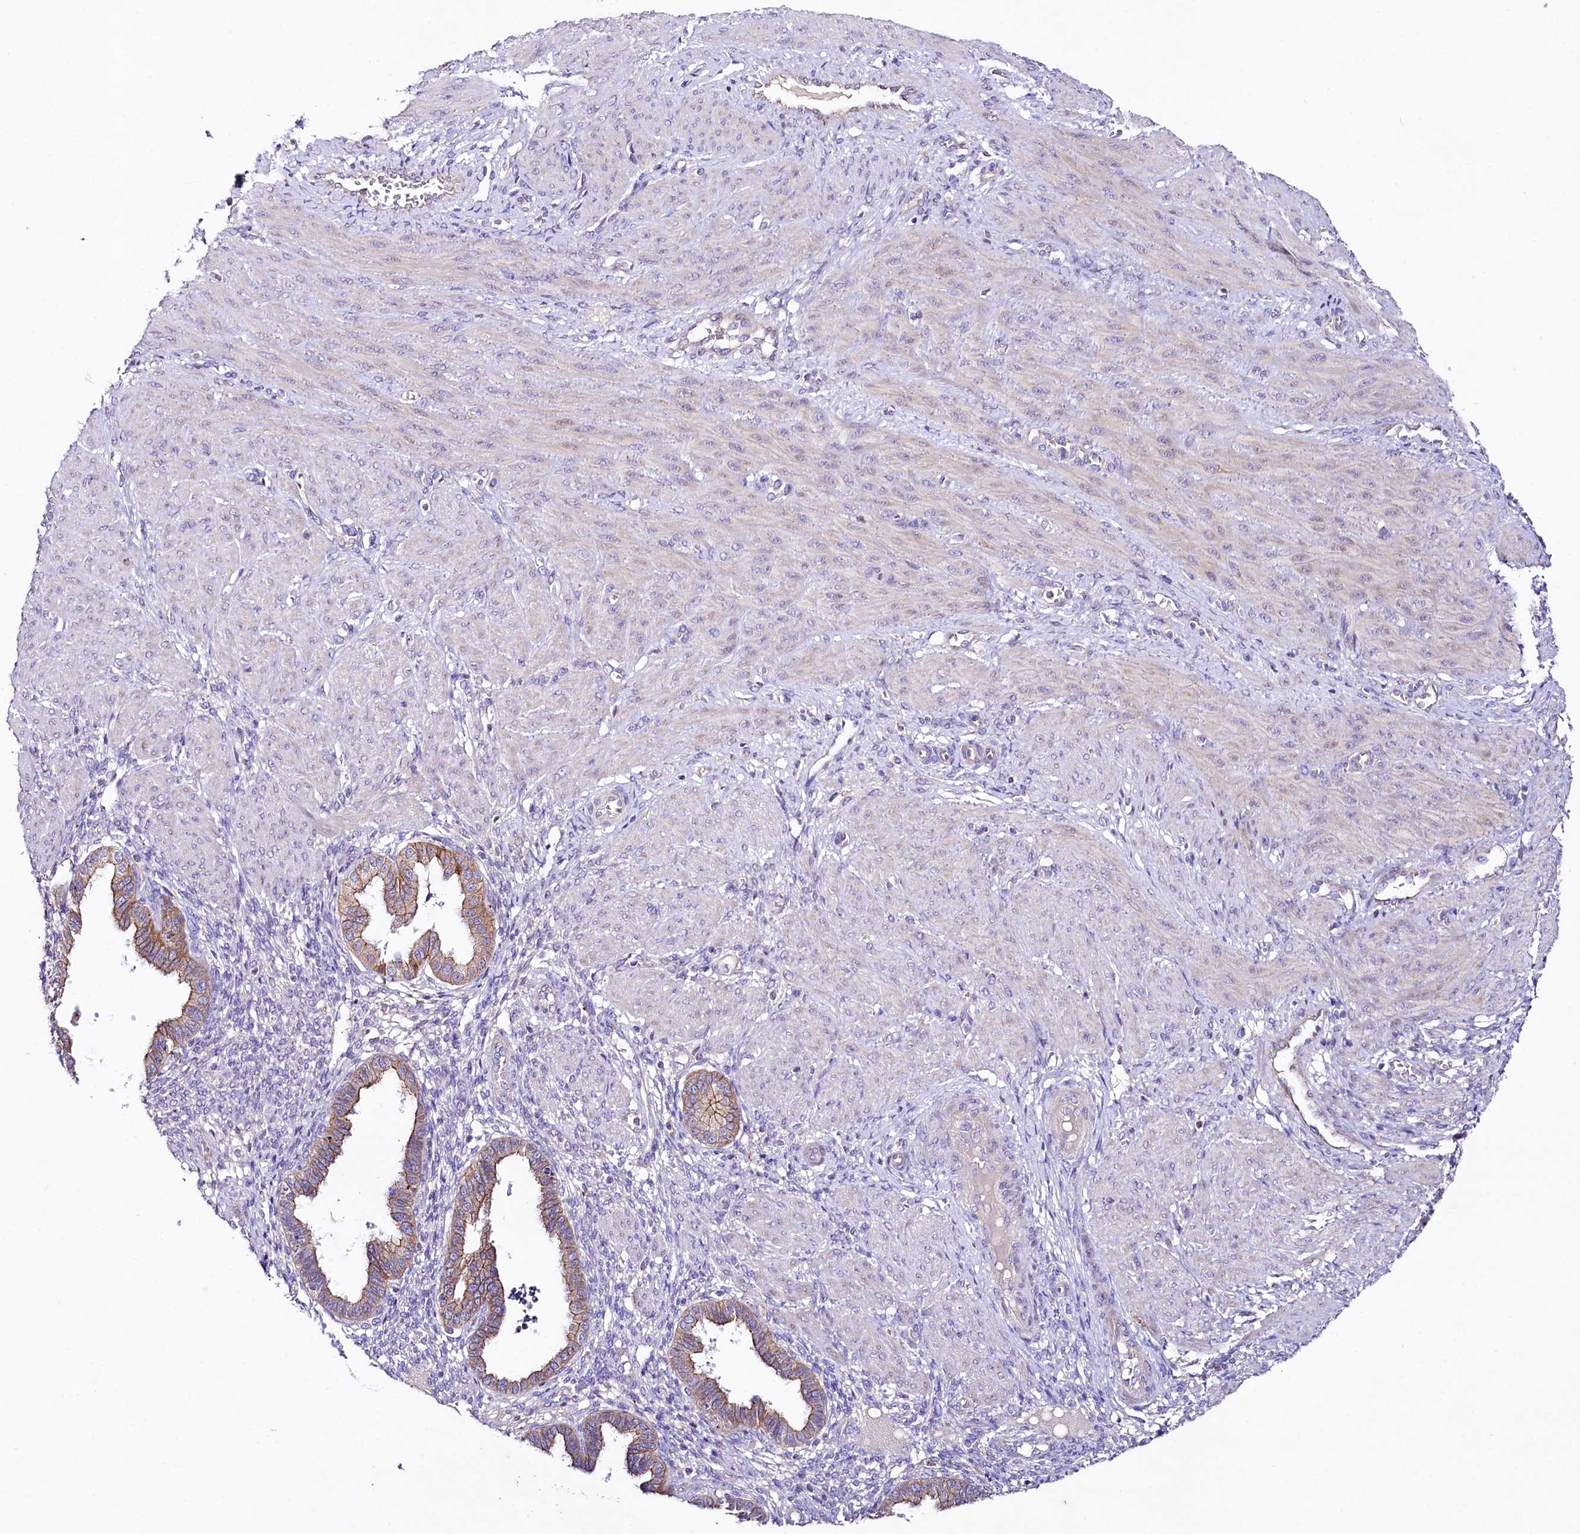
{"staining": {"intensity": "negative", "quantity": "none", "location": "none"}, "tissue": "endometrium", "cell_type": "Cells in endometrial stroma", "image_type": "normal", "snomed": [{"axis": "morphology", "description": "Normal tissue, NOS"}, {"axis": "topography", "description": "Endometrium"}], "caption": "Immunohistochemistry (IHC) histopathology image of normal human endometrium stained for a protein (brown), which shows no positivity in cells in endometrial stroma. The staining is performed using DAB brown chromogen with nuclei counter-stained in using hematoxylin.", "gene": "SACM1L", "patient": {"sex": "female", "age": 33}}